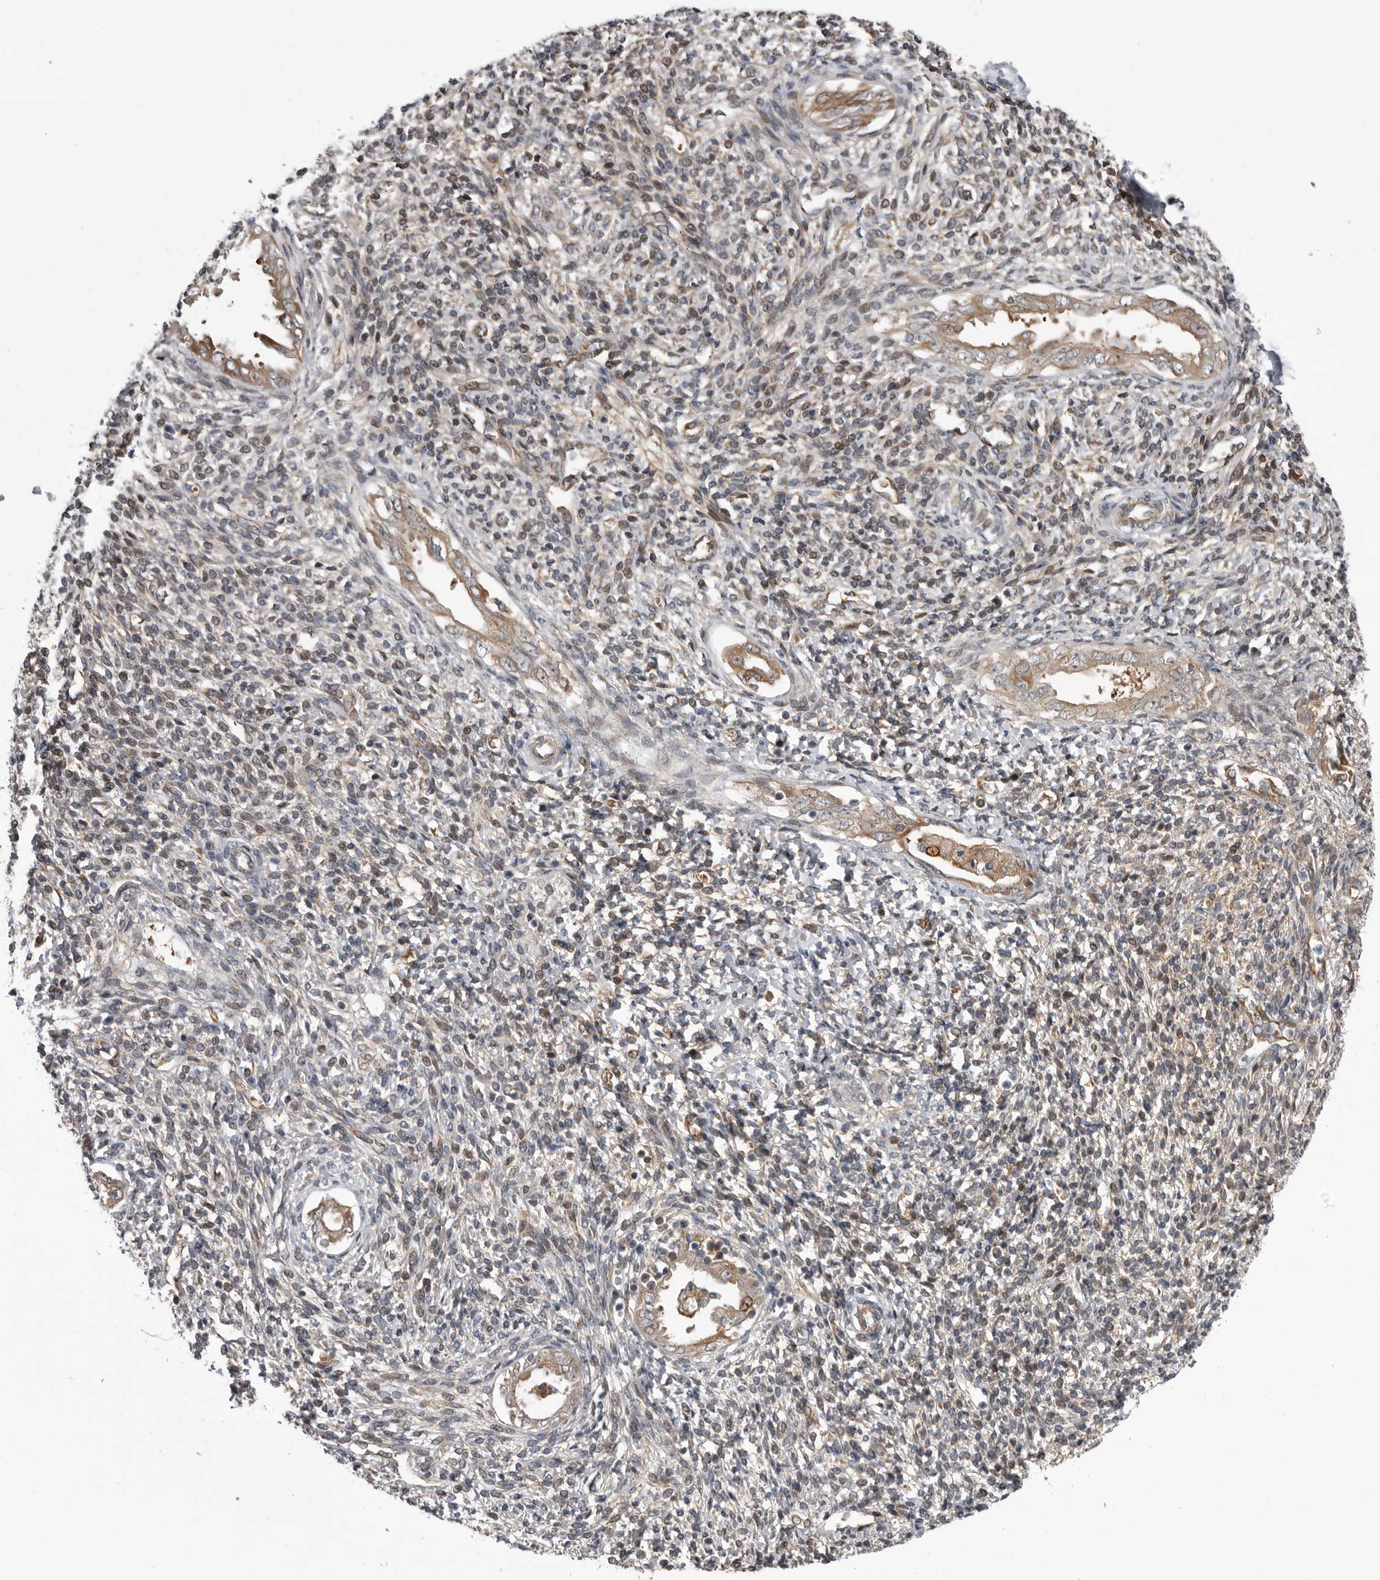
{"staining": {"intensity": "weak", "quantity": "<25%", "location": "nuclear"}, "tissue": "endometrium", "cell_type": "Cells in endometrial stroma", "image_type": "normal", "snomed": [{"axis": "morphology", "description": "Normal tissue, NOS"}, {"axis": "topography", "description": "Endometrium"}], "caption": "Immunohistochemical staining of normal endometrium exhibits no significant expression in cells in endometrial stroma. Brightfield microscopy of immunohistochemistry (IHC) stained with DAB (brown) and hematoxylin (blue), captured at high magnification.", "gene": "RAB3GAP2", "patient": {"sex": "female", "age": 66}}